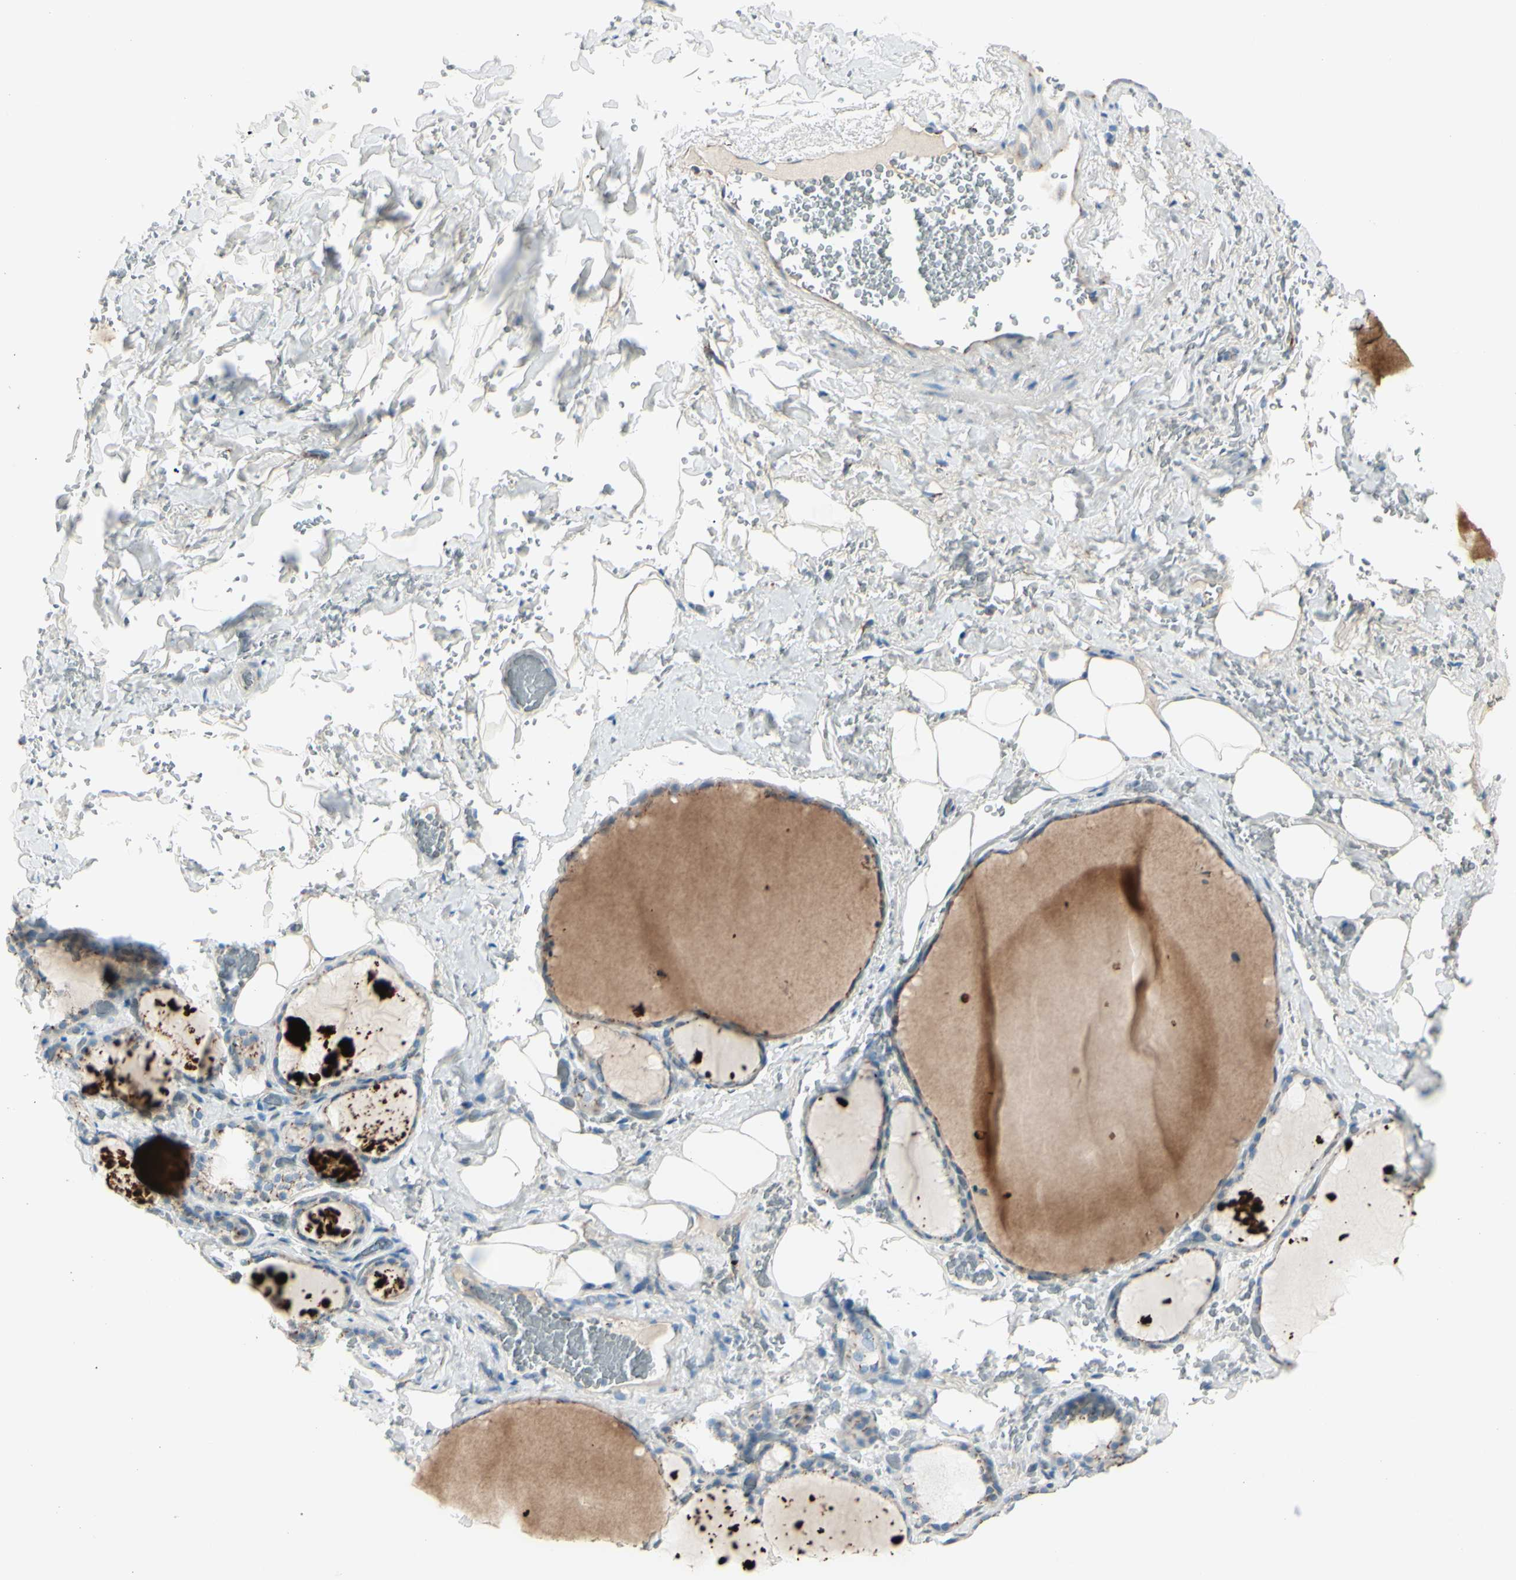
{"staining": {"intensity": "moderate", "quantity": "25%-75%", "location": "cytoplasmic/membranous"}, "tissue": "thyroid gland", "cell_type": "Glandular cells", "image_type": "normal", "snomed": [{"axis": "morphology", "description": "Normal tissue, NOS"}, {"axis": "topography", "description": "Thyroid gland"}], "caption": "Moderate cytoplasmic/membranous staining is identified in approximately 25%-75% of glandular cells in unremarkable thyroid gland.", "gene": "B4GALT1", "patient": {"sex": "male", "age": 61}}